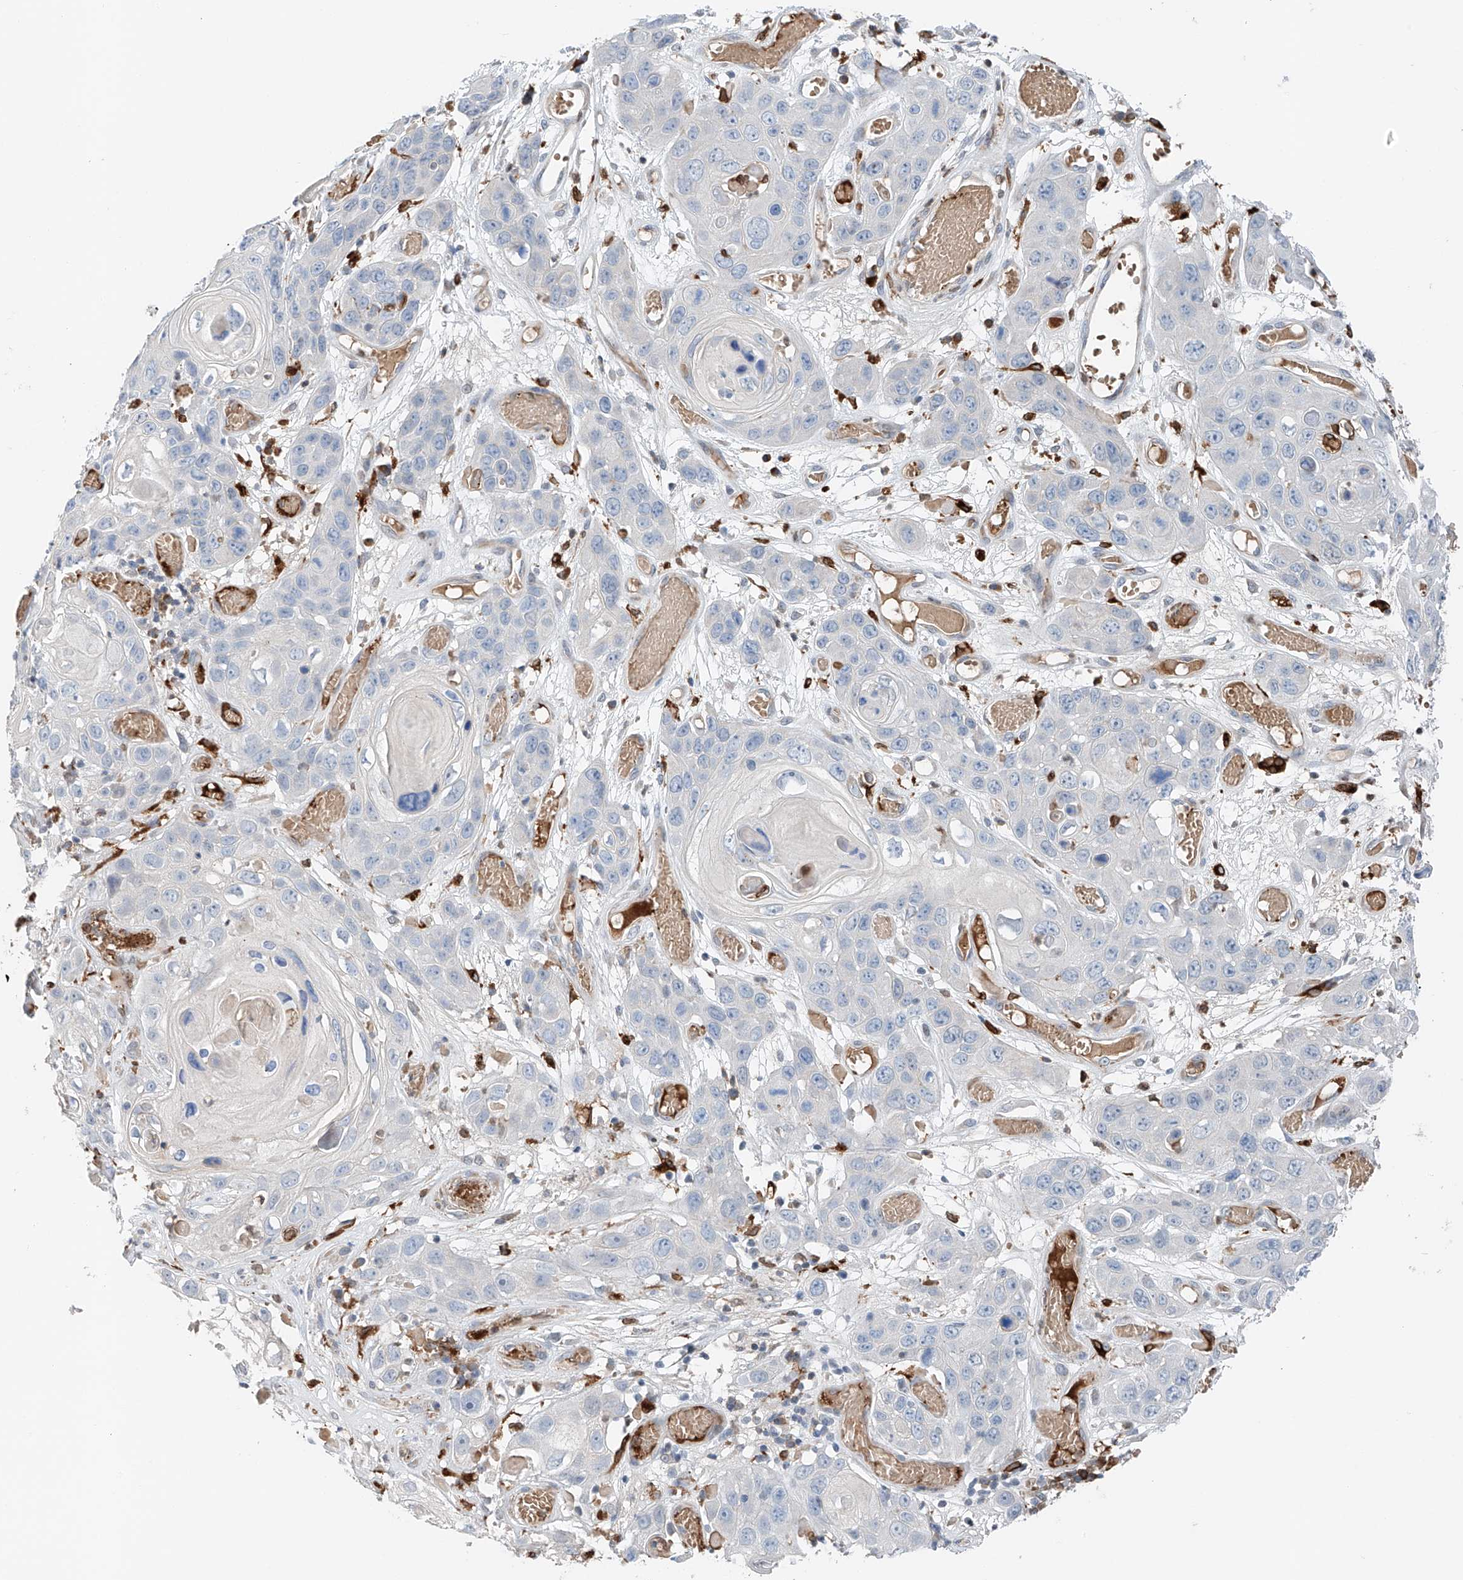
{"staining": {"intensity": "negative", "quantity": "none", "location": "none"}, "tissue": "skin cancer", "cell_type": "Tumor cells", "image_type": "cancer", "snomed": [{"axis": "morphology", "description": "Squamous cell carcinoma, NOS"}, {"axis": "topography", "description": "Skin"}], "caption": "IHC of squamous cell carcinoma (skin) shows no positivity in tumor cells.", "gene": "TBXAS1", "patient": {"sex": "male", "age": 55}}